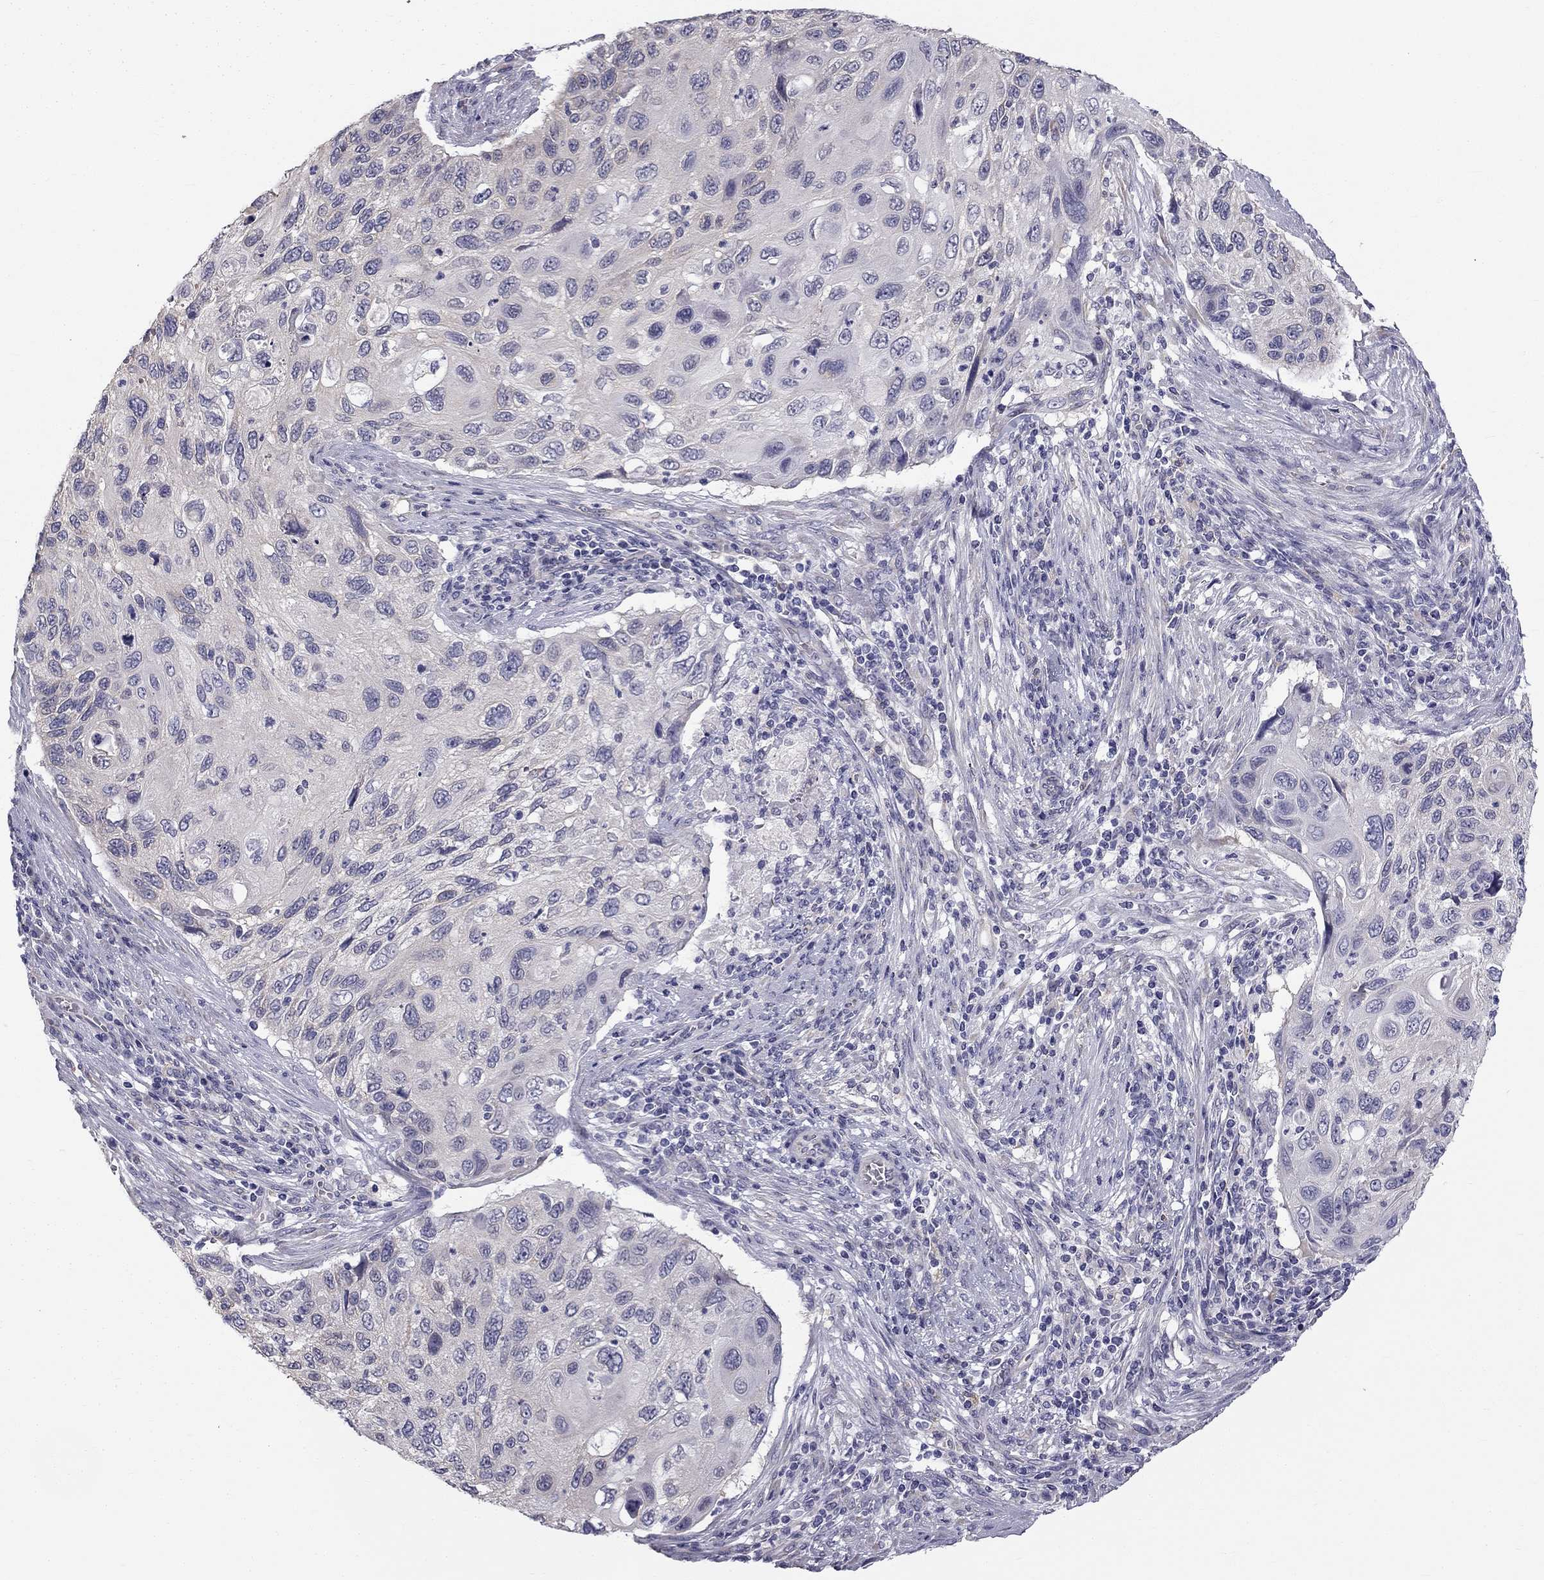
{"staining": {"intensity": "negative", "quantity": "none", "location": "none"}, "tissue": "cervical cancer", "cell_type": "Tumor cells", "image_type": "cancer", "snomed": [{"axis": "morphology", "description": "Squamous cell carcinoma, NOS"}, {"axis": "topography", "description": "Cervix"}], "caption": "A micrograph of human squamous cell carcinoma (cervical) is negative for staining in tumor cells. Brightfield microscopy of IHC stained with DAB (brown) and hematoxylin (blue), captured at high magnification.", "gene": "CCDC40", "patient": {"sex": "female", "age": 70}}